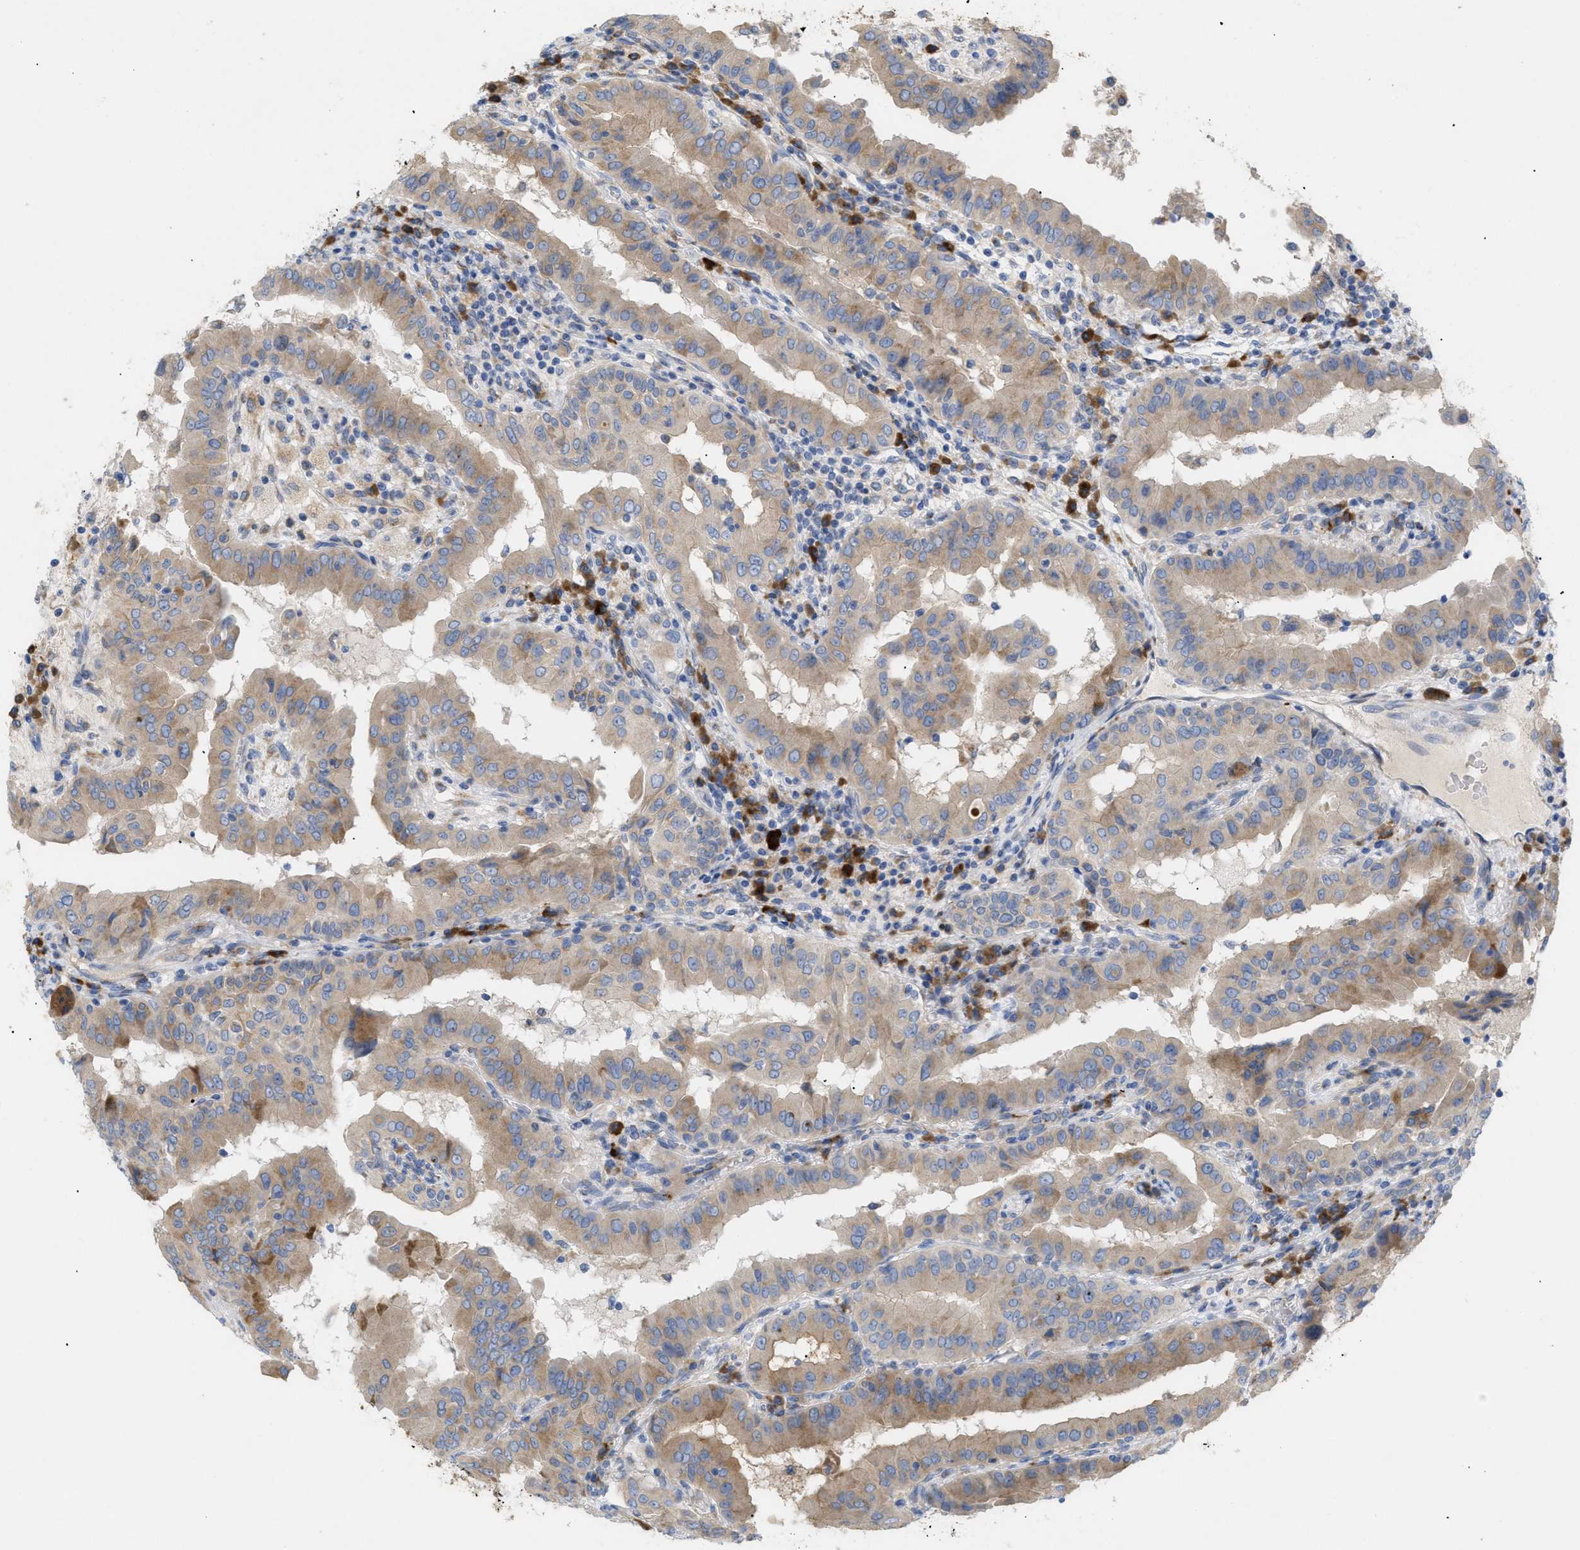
{"staining": {"intensity": "moderate", "quantity": ">75%", "location": "cytoplasmic/membranous"}, "tissue": "thyroid cancer", "cell_type": "Tumor cells", "image_type": "cancer", "snomed": [{"axis": "morphology", "description": "Papillary adenocarcinoma, NOS"}, {"axis": "topography", "description": "Thyroid gland"}], "caption": "Thyroid papillary adenocarcinoma stained for a protein shows moderate cytoplasmic/membranous positivity in tumor cells. Immunohistochemistry (ihc) stains the protein of interest in brown and the nuclei are stained blue.", "gene": "SLC50A1", "patient": {"sex": "male", "age": 33}}